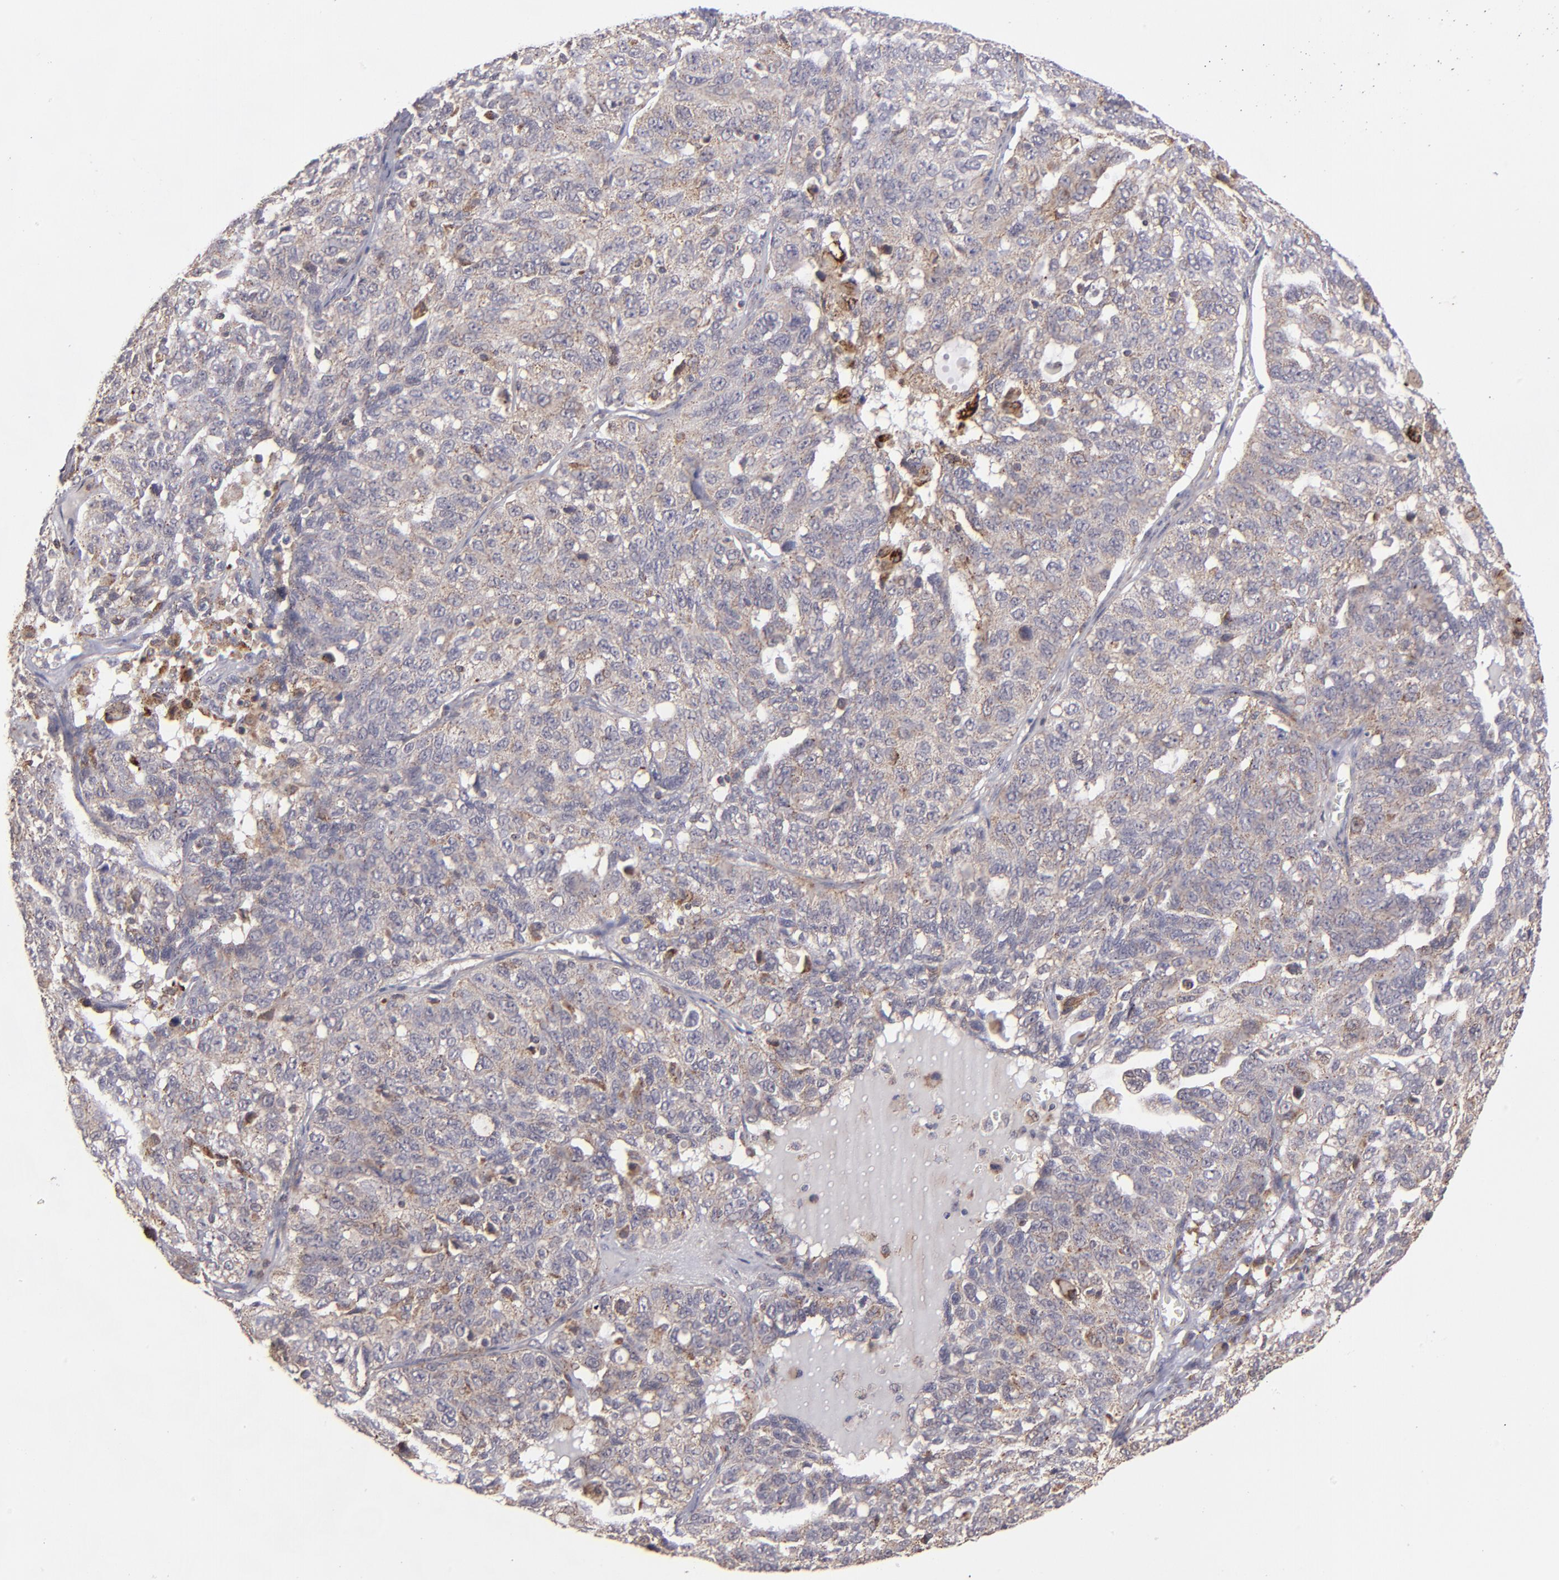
{"staining": {"intensity": "weak", "quantity": "25%-75%", "location": "cytoplasmic/membranous"}, "tissue": "ovarian cancer", "cell_type": "Tumor cells", "image_type": "cancer", "snomed": [{"axis": "morphology", "description": "Cystadenocarcinoma, serous, NOS"}, {"axis": "topography", "description": "Ovary"}], "caption": "High-magnification brightfield microscopy of ovarian cancer stained with DAB (brown) and counterstained with hematoxylin (blue). tumor cells exhibit weak cytoplasmic/membranous positivity is seen in approximately25%-75% of cells.", "gene": "ZFYVE1", "patient": {"sex": "female", "age": 71}}